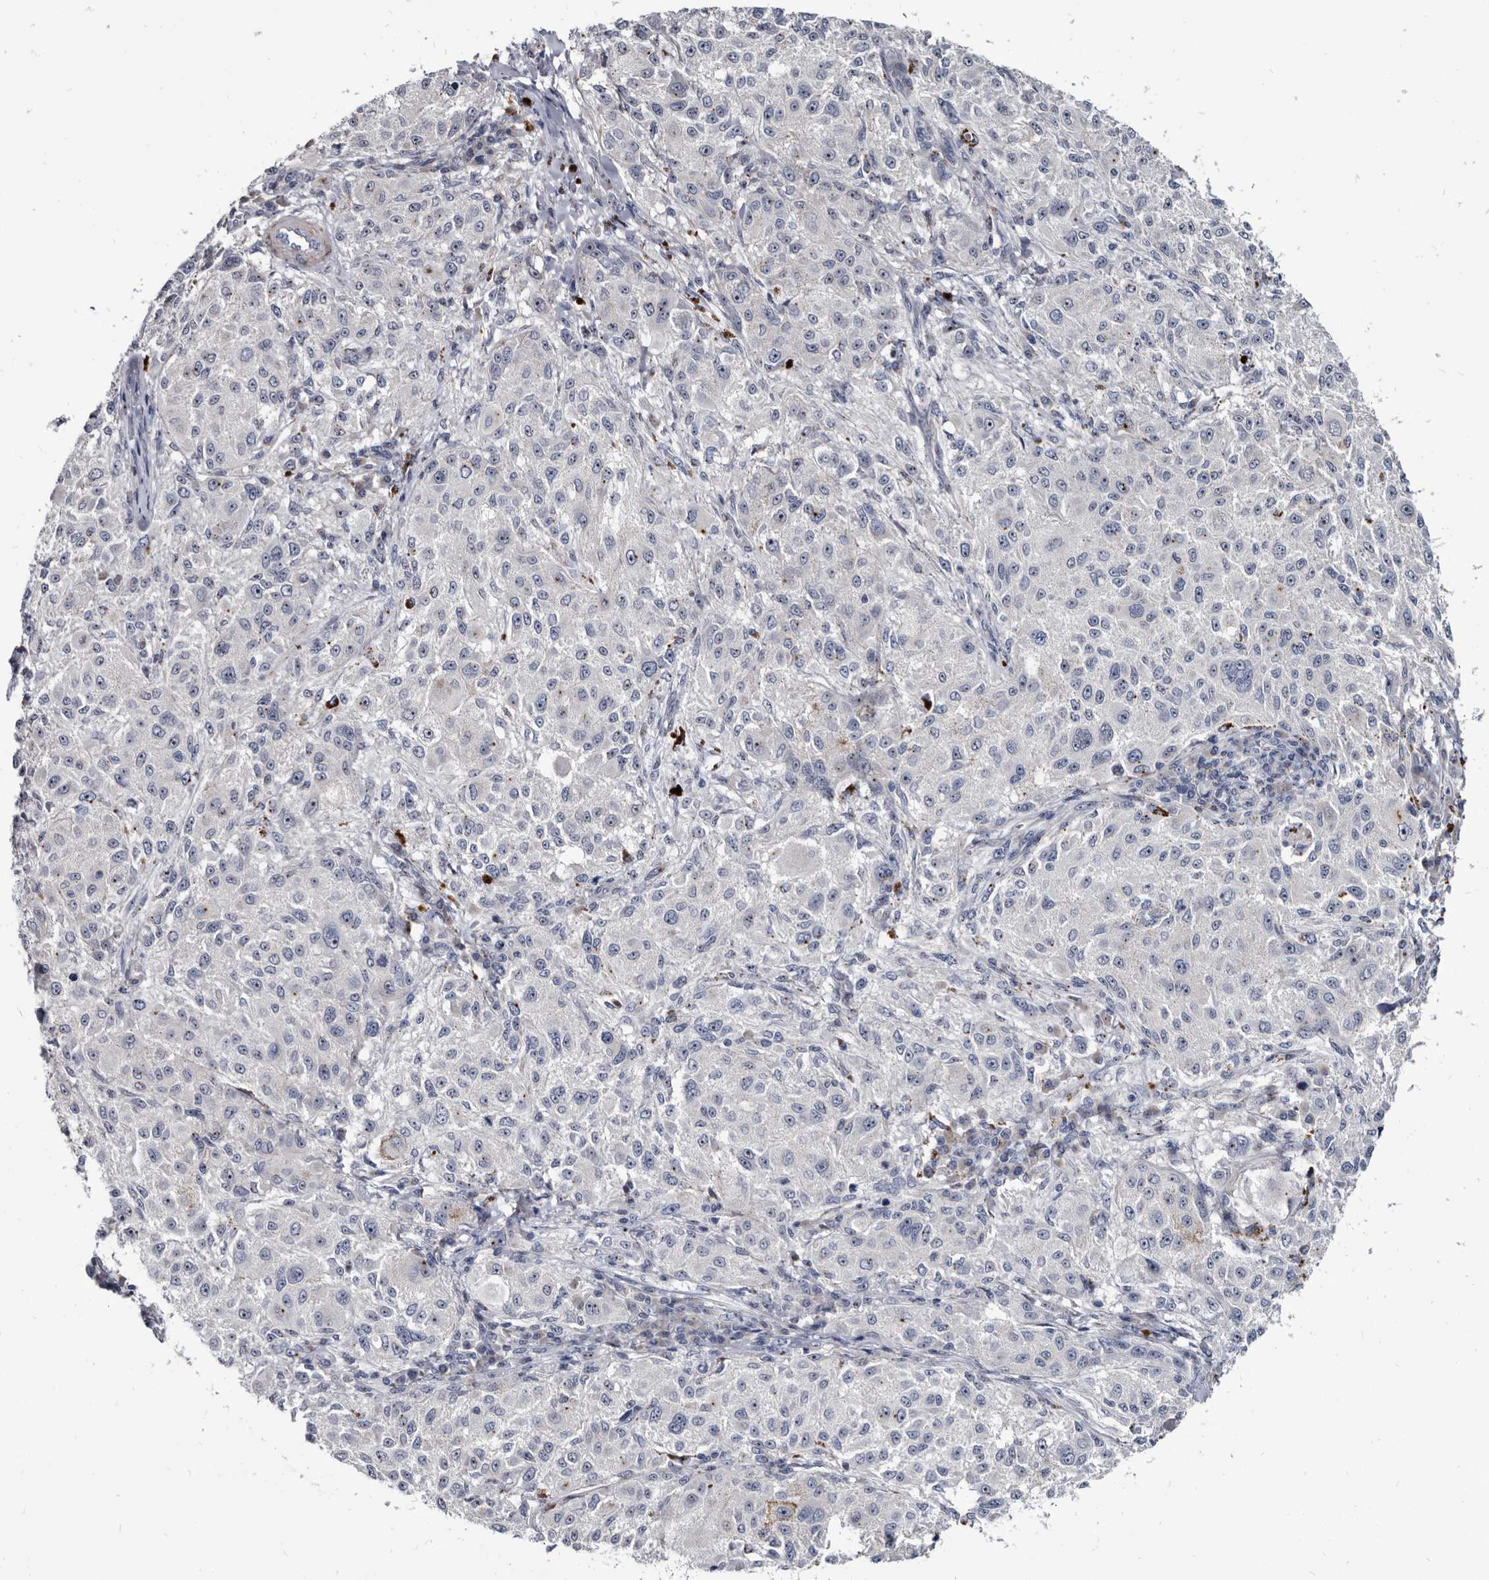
{"staining": {"intensity": "negative", "quantity": "none", "location": "none"}, "tissue": "melanoma", "cell_type": "Tumor cells", "image_type": "cancer", "snomed": [{"axis": "morphology", "description": "Necrosis, NOS"}, {"axis": "morphology", "description": "Malignant melanoma, NOS"}, {"axis": "topography", "description": "Skin"}], "caption": "Immunohistochemistry (IHC) of malignant melanoma reveals no positivity in tumor cells.", "gene": "PRSS8", "patient": {"sex": "female", "age": 87}}